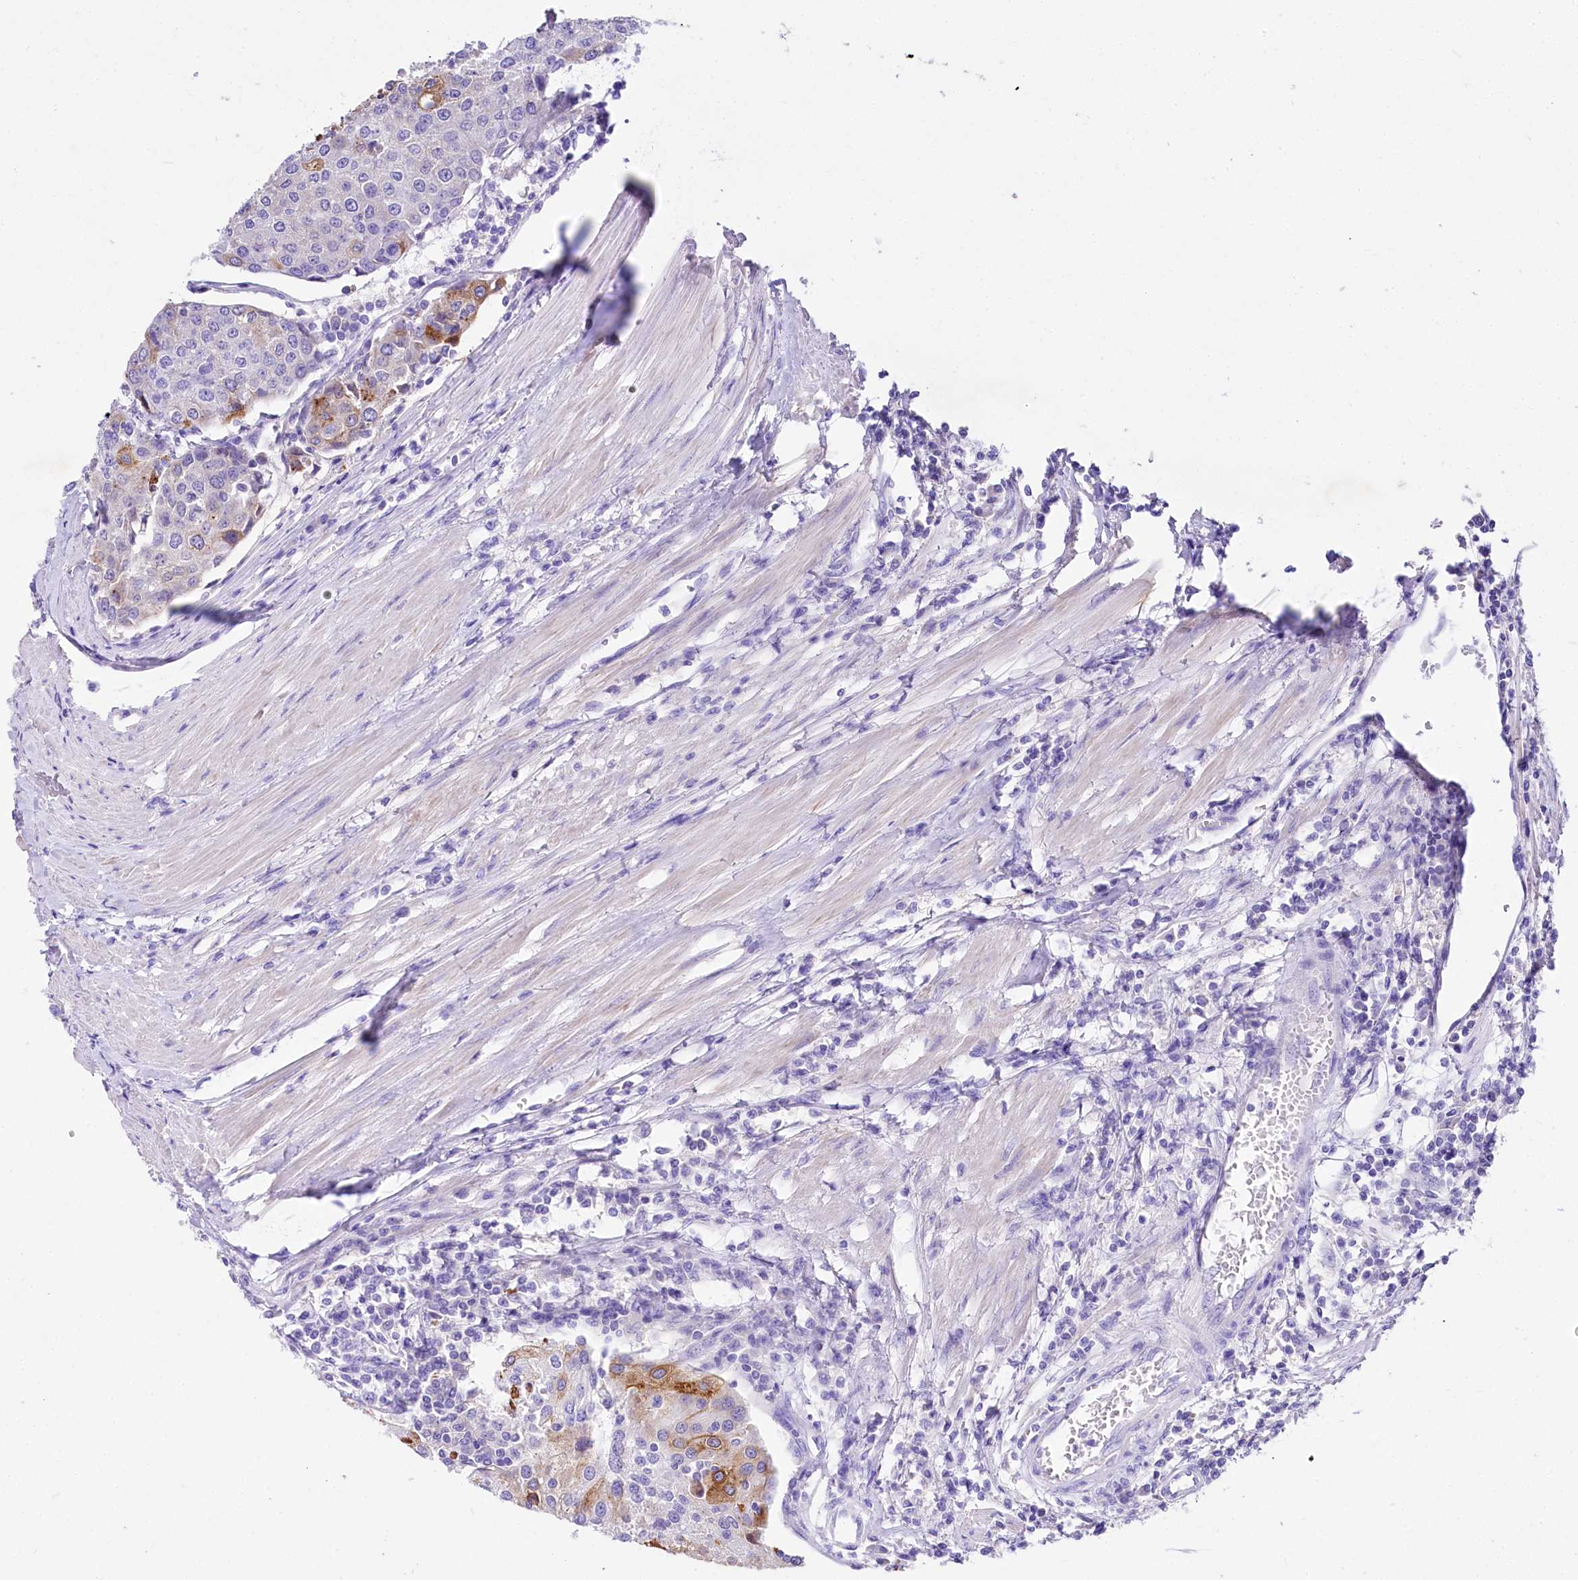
{"staining": {"intensity": "moderate", "quantity": "<25%", "location": "cytoplasmic/membranous"}, "tissue": "urothelial cancer", "cell_type": "Tumor cells", "image_type": "cancer", "snomed": [{"axis": "morphology", "description": "Urothelial carcinoma, High grade"}, {"axis": "topography", "description": "Urinary bladder"}], "caption": "A brown stain shows moderate cytoplasmic/membranous staining of a protein in urothelial cancer tumor cells.", "gene": "A2ML1", "patient": {"sex": "female", "age": 85}}